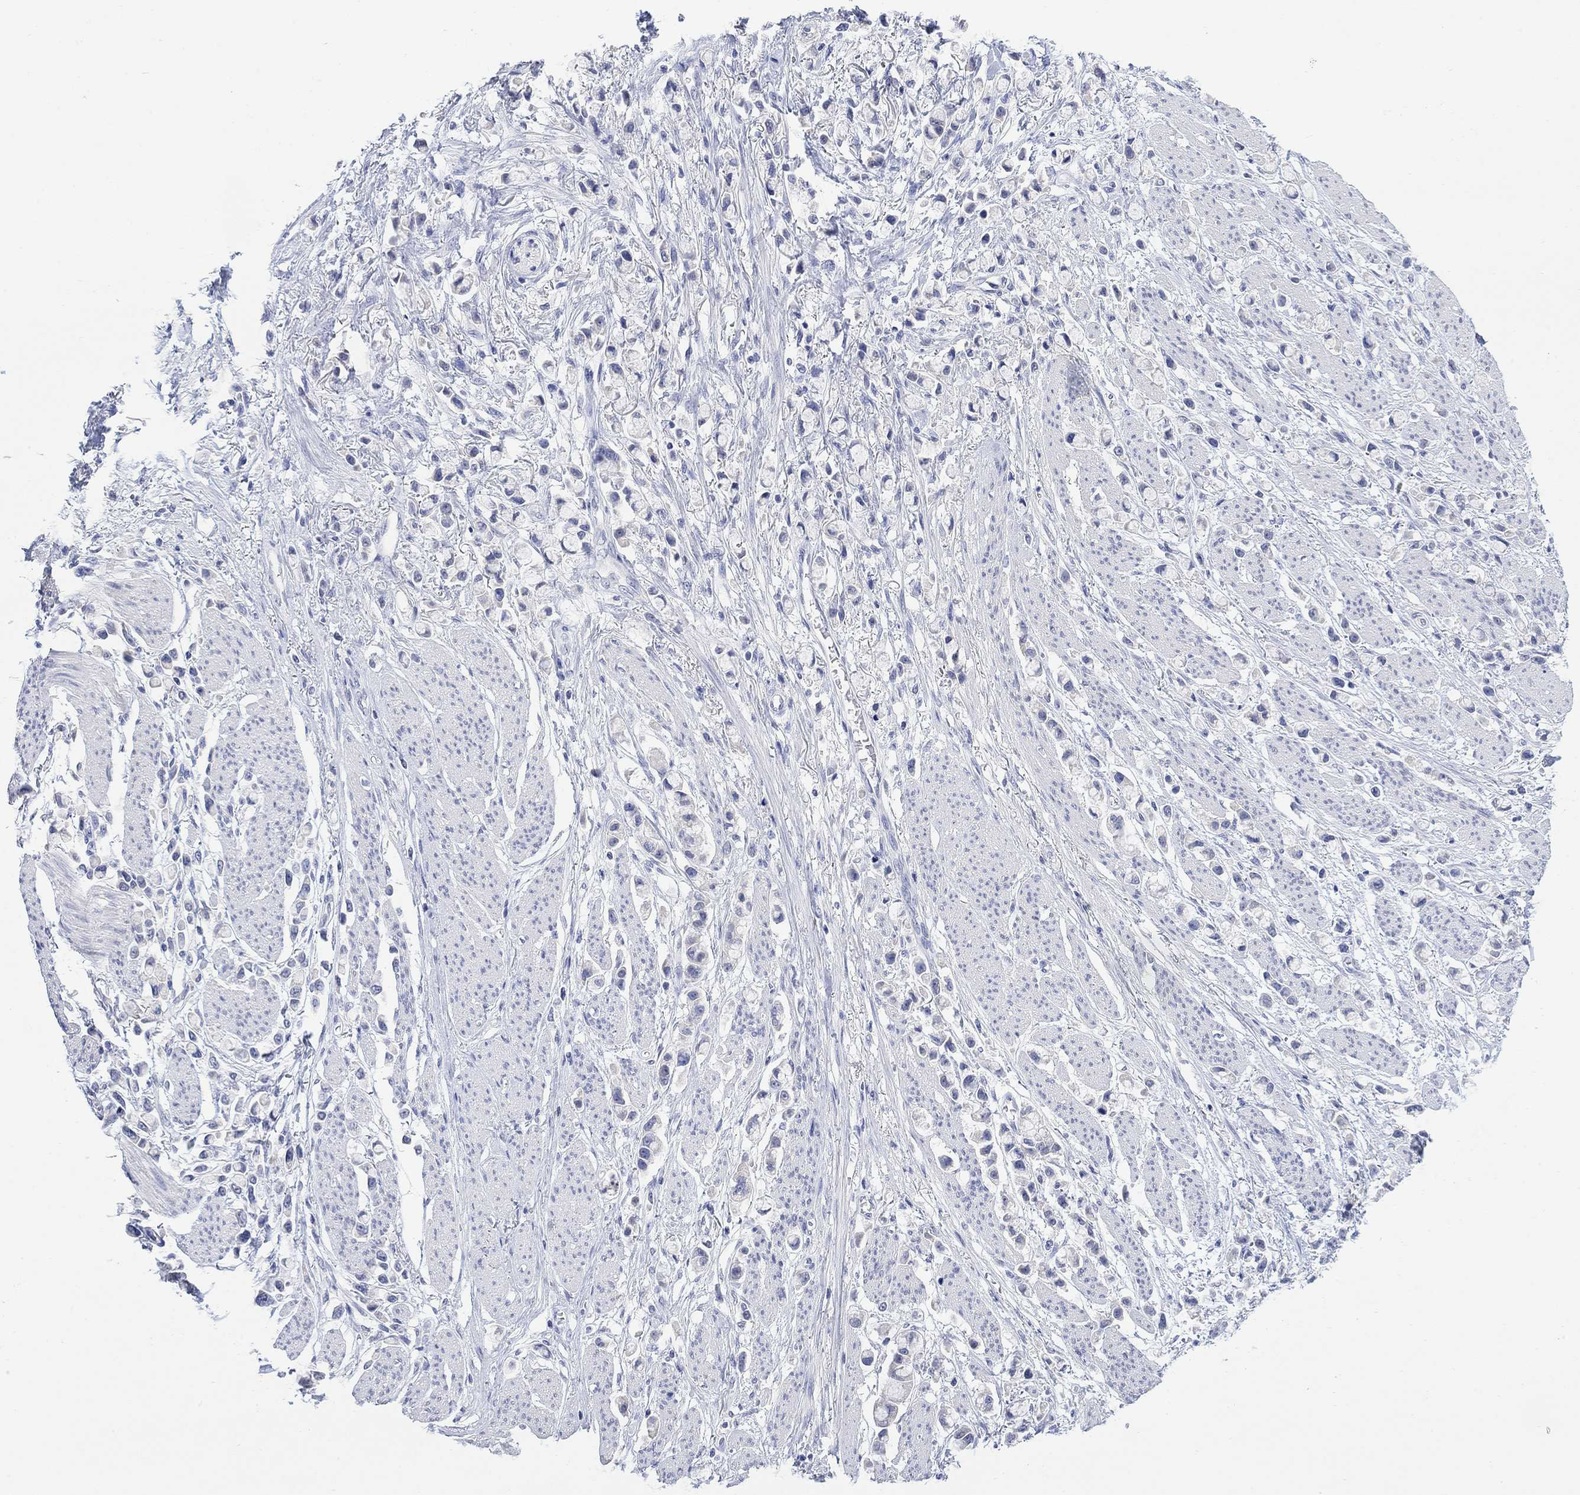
{"staining": {"intensity": "negative", "quantity": "none", "location": "none"}, "tissue": "stomach cancer", "cell_type": "Tumor cells", "image_type": "cancer", "snomed": [{"axis": "morphology", "description": "Adenocarcinoma, NOS"}, {"axis": "topography", "description": "Stomach"}], "caption": "Human stomach cancer (adenocarcinoma) stained for a protein using IHC reveals no expression in tumor cells.", "gene": "FBP2", "patient": {"sex": "female", "age": 81}}